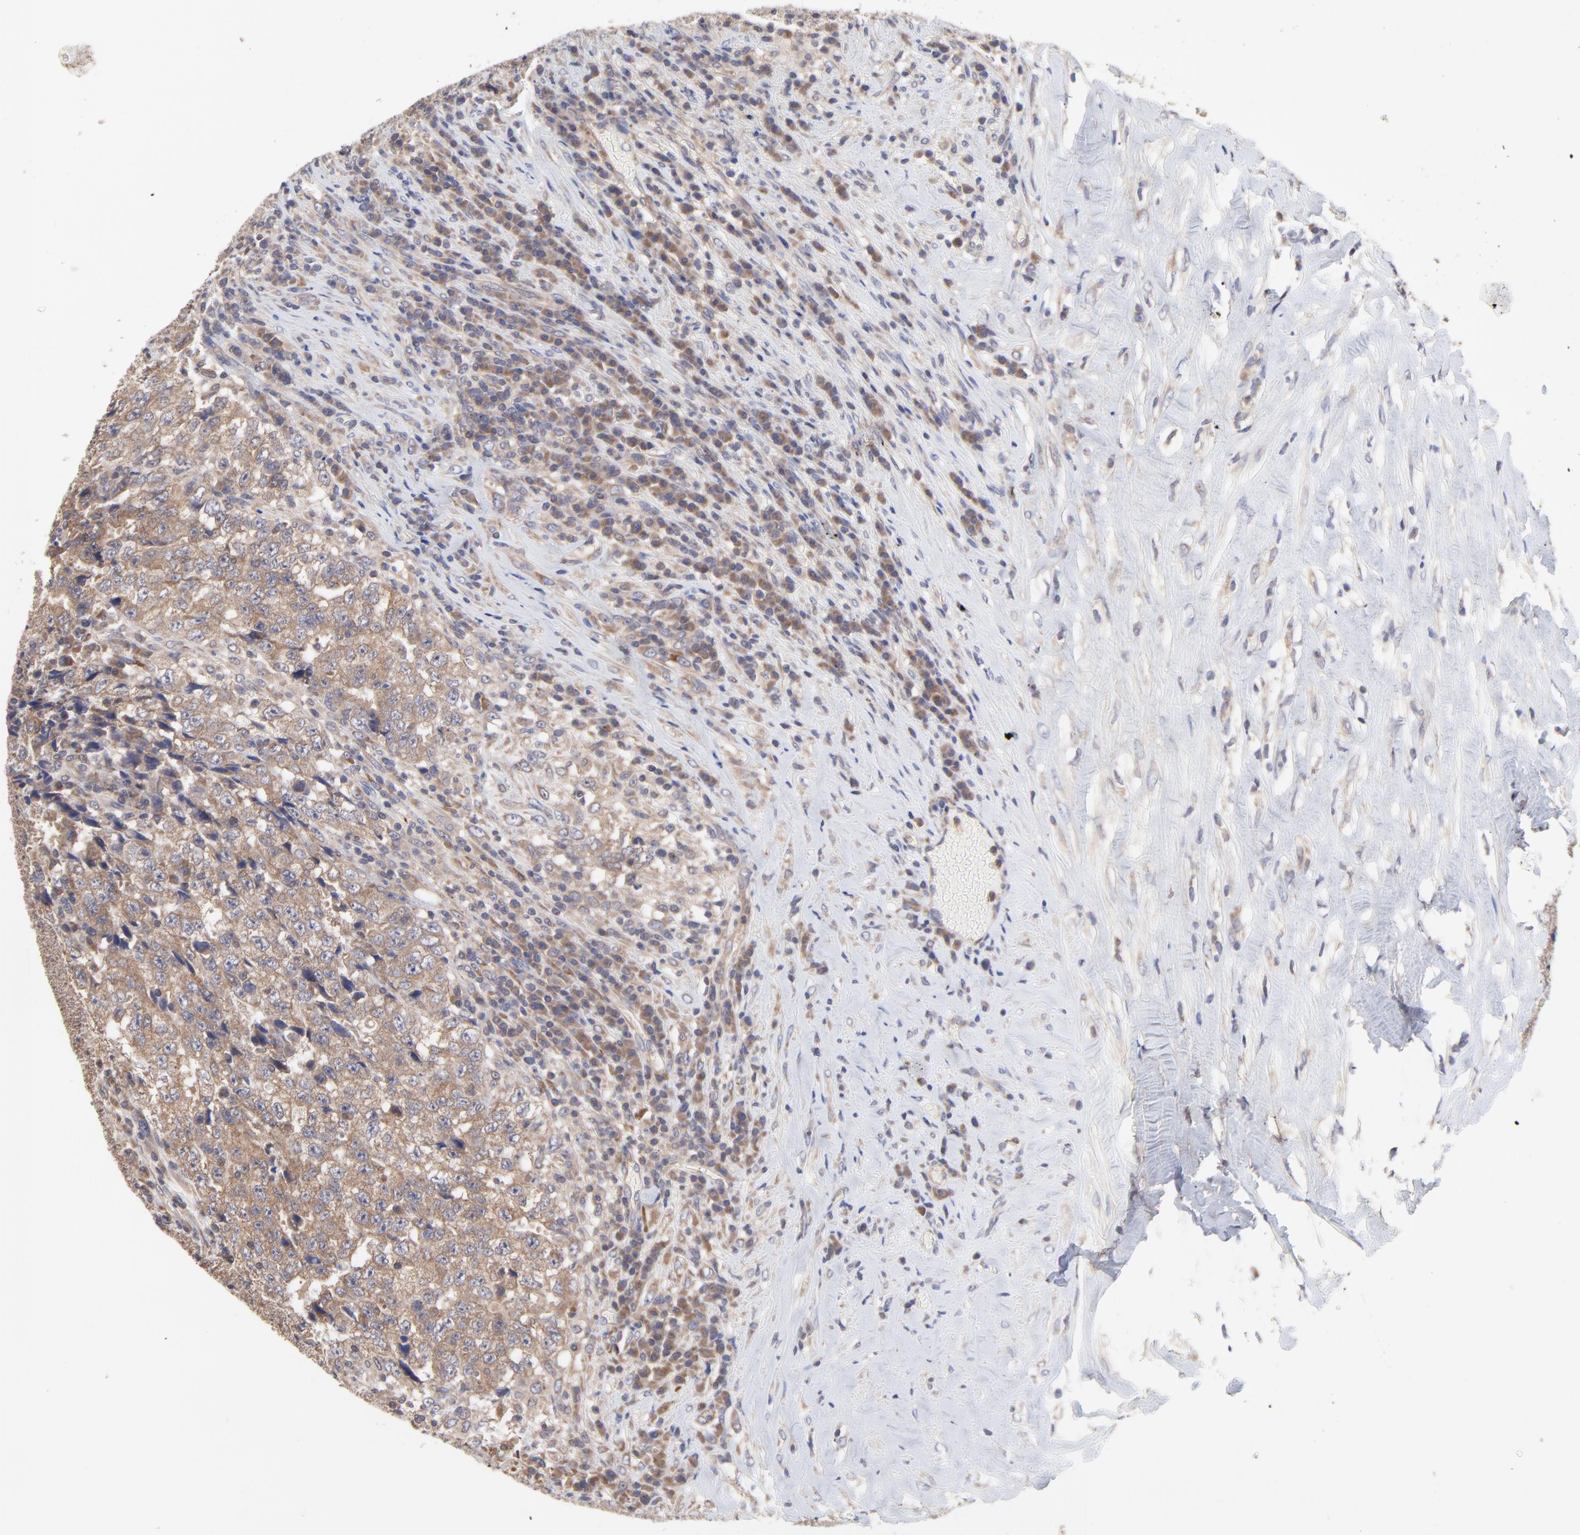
{"staining": {"intensity": "weak", "quantity": ">75%", "location": "cytoplasmic/membranous"}, "tissue": "testis cancer", "cell_type": "Tumor cells", "image_type": "cancer", "snomed": [{"axis": "morphology", "description": "Necrosis, NOS"}, {"axis": "morphology", "description": "Carcinoma, Embryonal, NOS"}, {"axis": "topography", "description": "Testis"}], "caption": "Weak cytoplasmic/membranous expression for a protein is seen in approximately >75% of tumor cells of testis embryonal carcinoma using immunohistochemistry (IHC).", "gene": "PCMT1", "patient": {"sex": "male", "age": 19}}